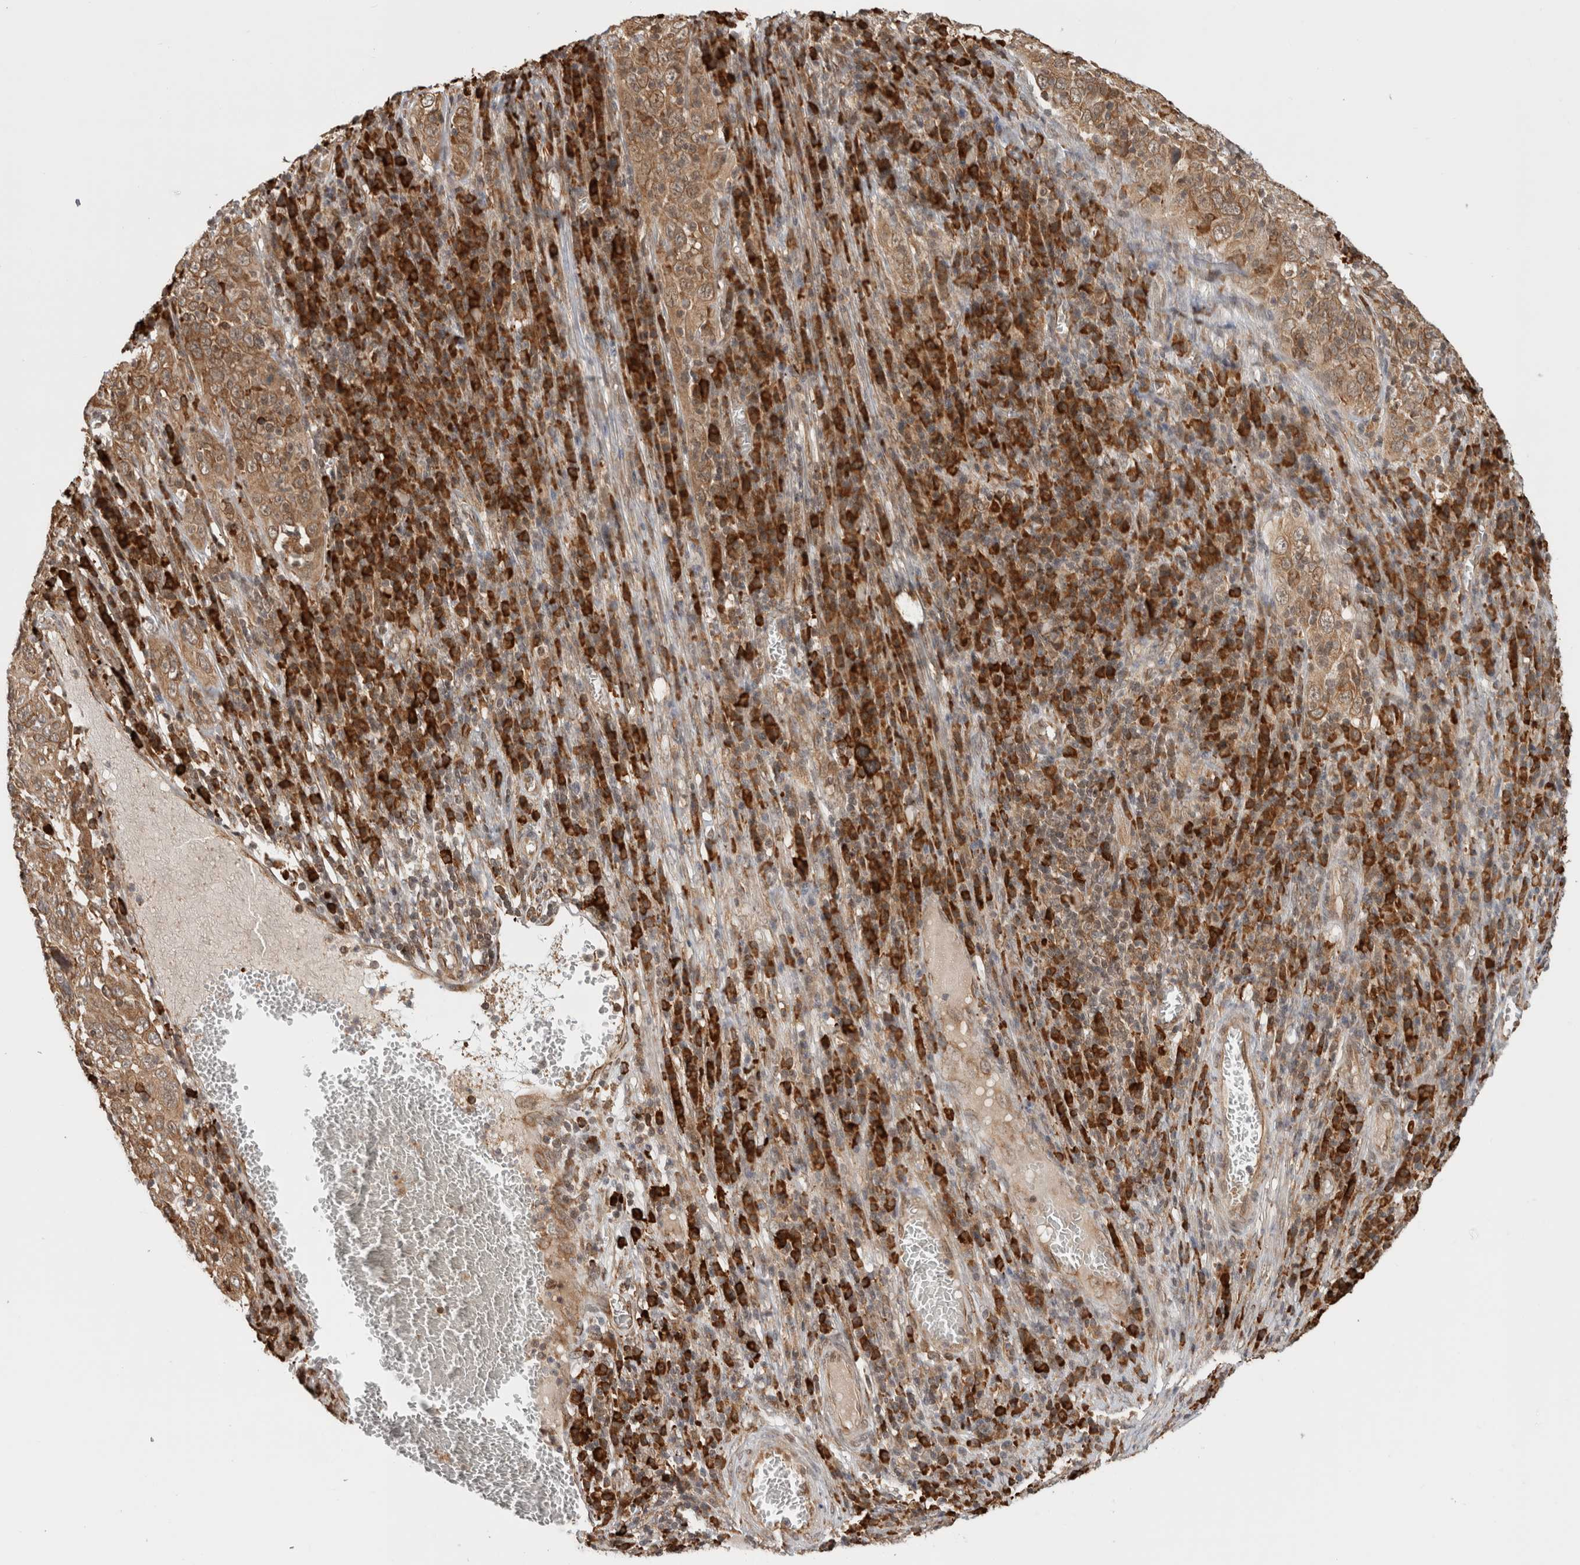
{"staining": {"intensity": "moderate", "quantity": ">75%", "location": "cytoplasmic/membranous"}, "tissue": "cervical cancer", "cell_type": "Tumor cells", "image_type": "cancer", "snomed": [{"axis": "morphology", "description": "Squamous cell carcinoma, NOS"}, {"axis": "topography", "description": "Cervix"}], "caption": "Cervical squamous cell carcinoma stained with a brown dye shows moderate cytoplasmic/membranous positive staining in approximately >75% of tumor cells.", "gene": "MS4A7", "patient": {"sex": "female", "age": 46}}